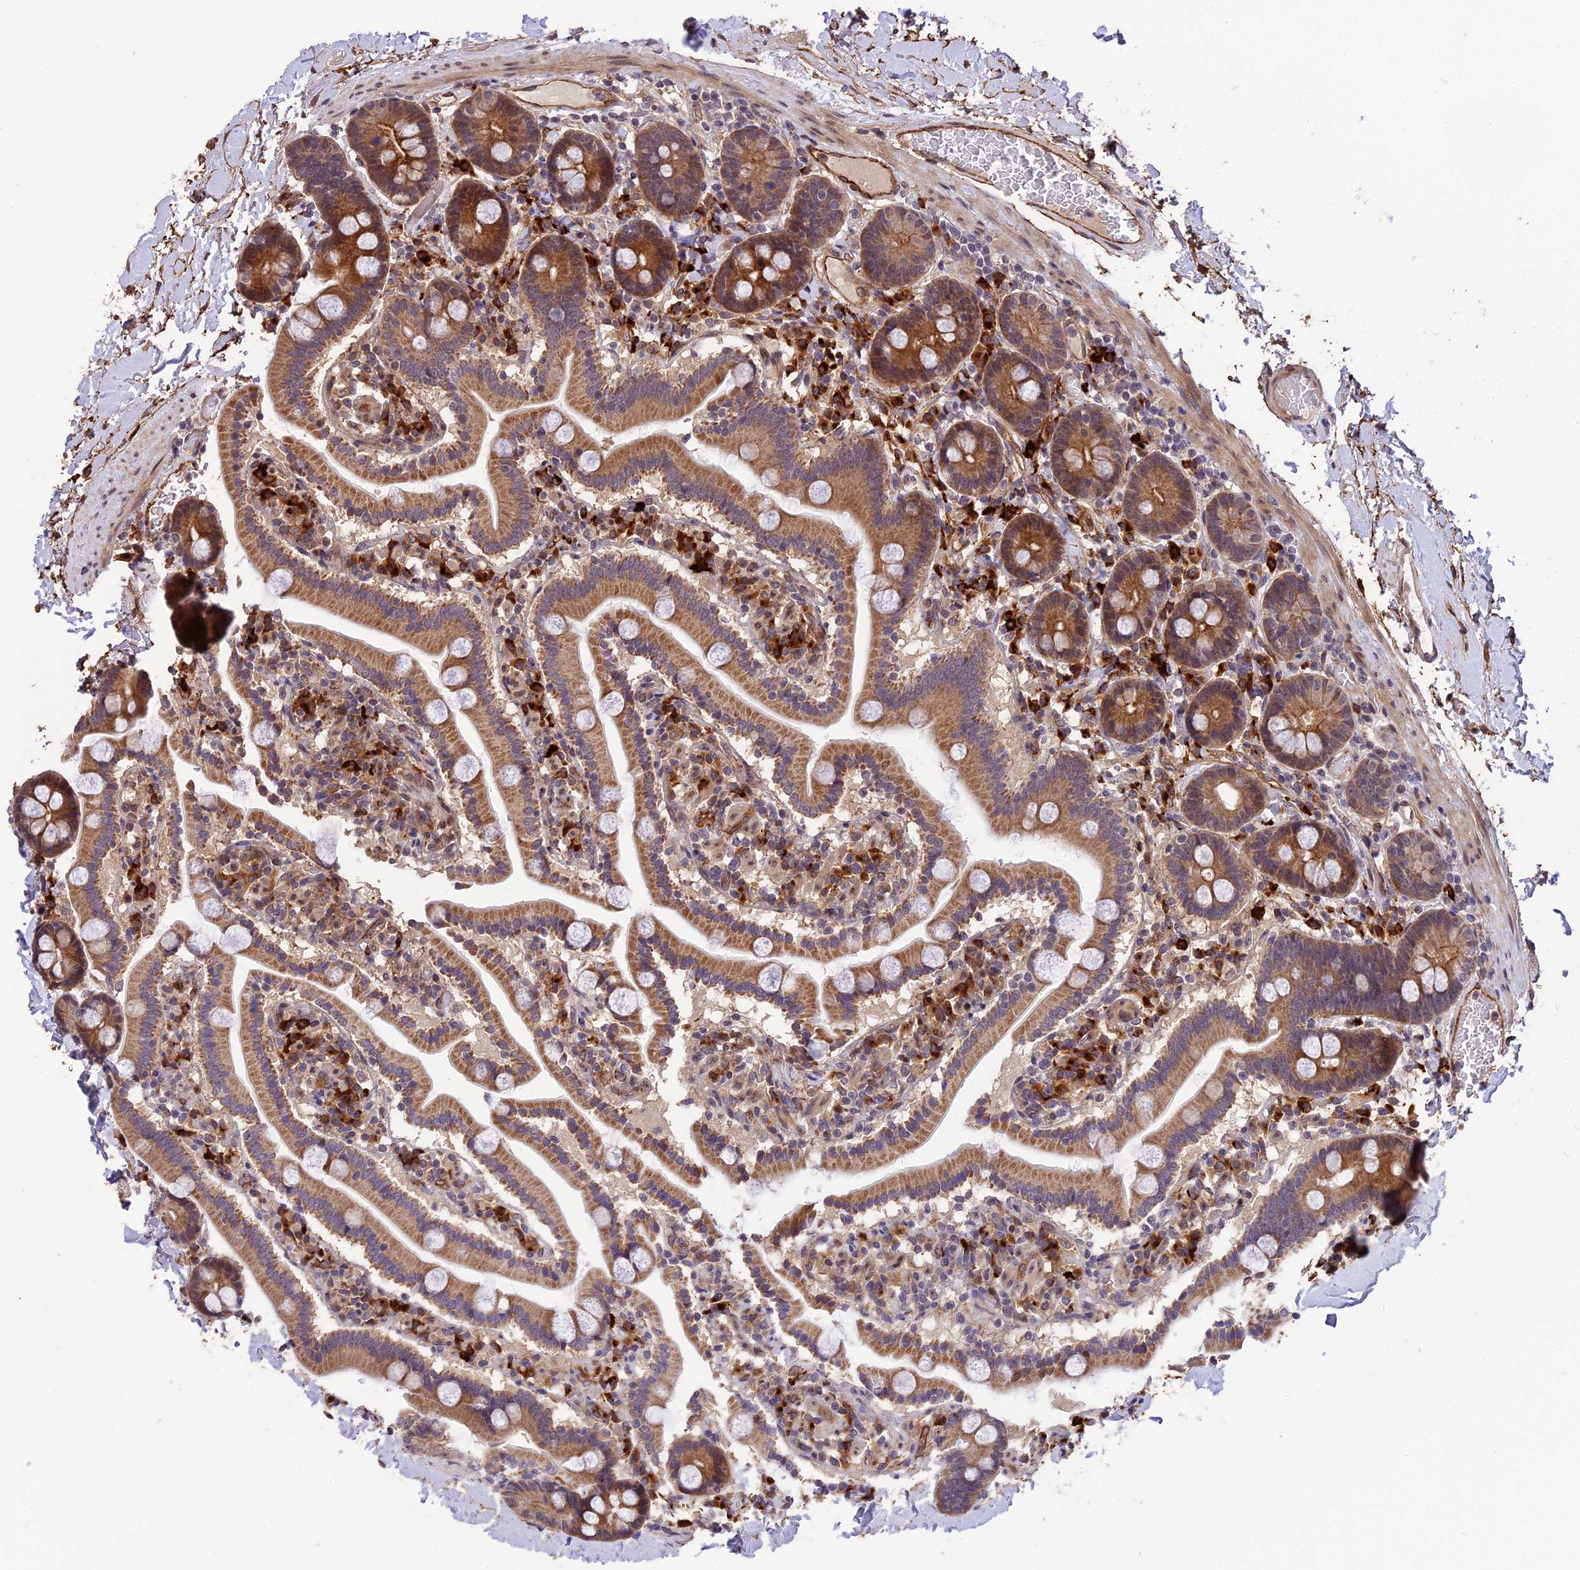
{"staining": {"intensity": "moderate", "quantity": ">75%", "location": "cytoplasmic/membranous"}, "tissue": "duodenum", "cell_type": "Glandular cells", "image_type": "normal", "snomed": [{"axis": "morphology", "description": "Normal tissue, NOS"}, {"axis": "topography", "description": "Duodenum"}], "caption": "This photomicrograph reveals immunohistochemistry (IHC) staining of unremarkable duodenum, with medium moderate cytoplasmic/membranous positivity in about >75% of glandular cells.", "gene": "MFSD2A", "patient": {"sex": "male", "age": 55}}